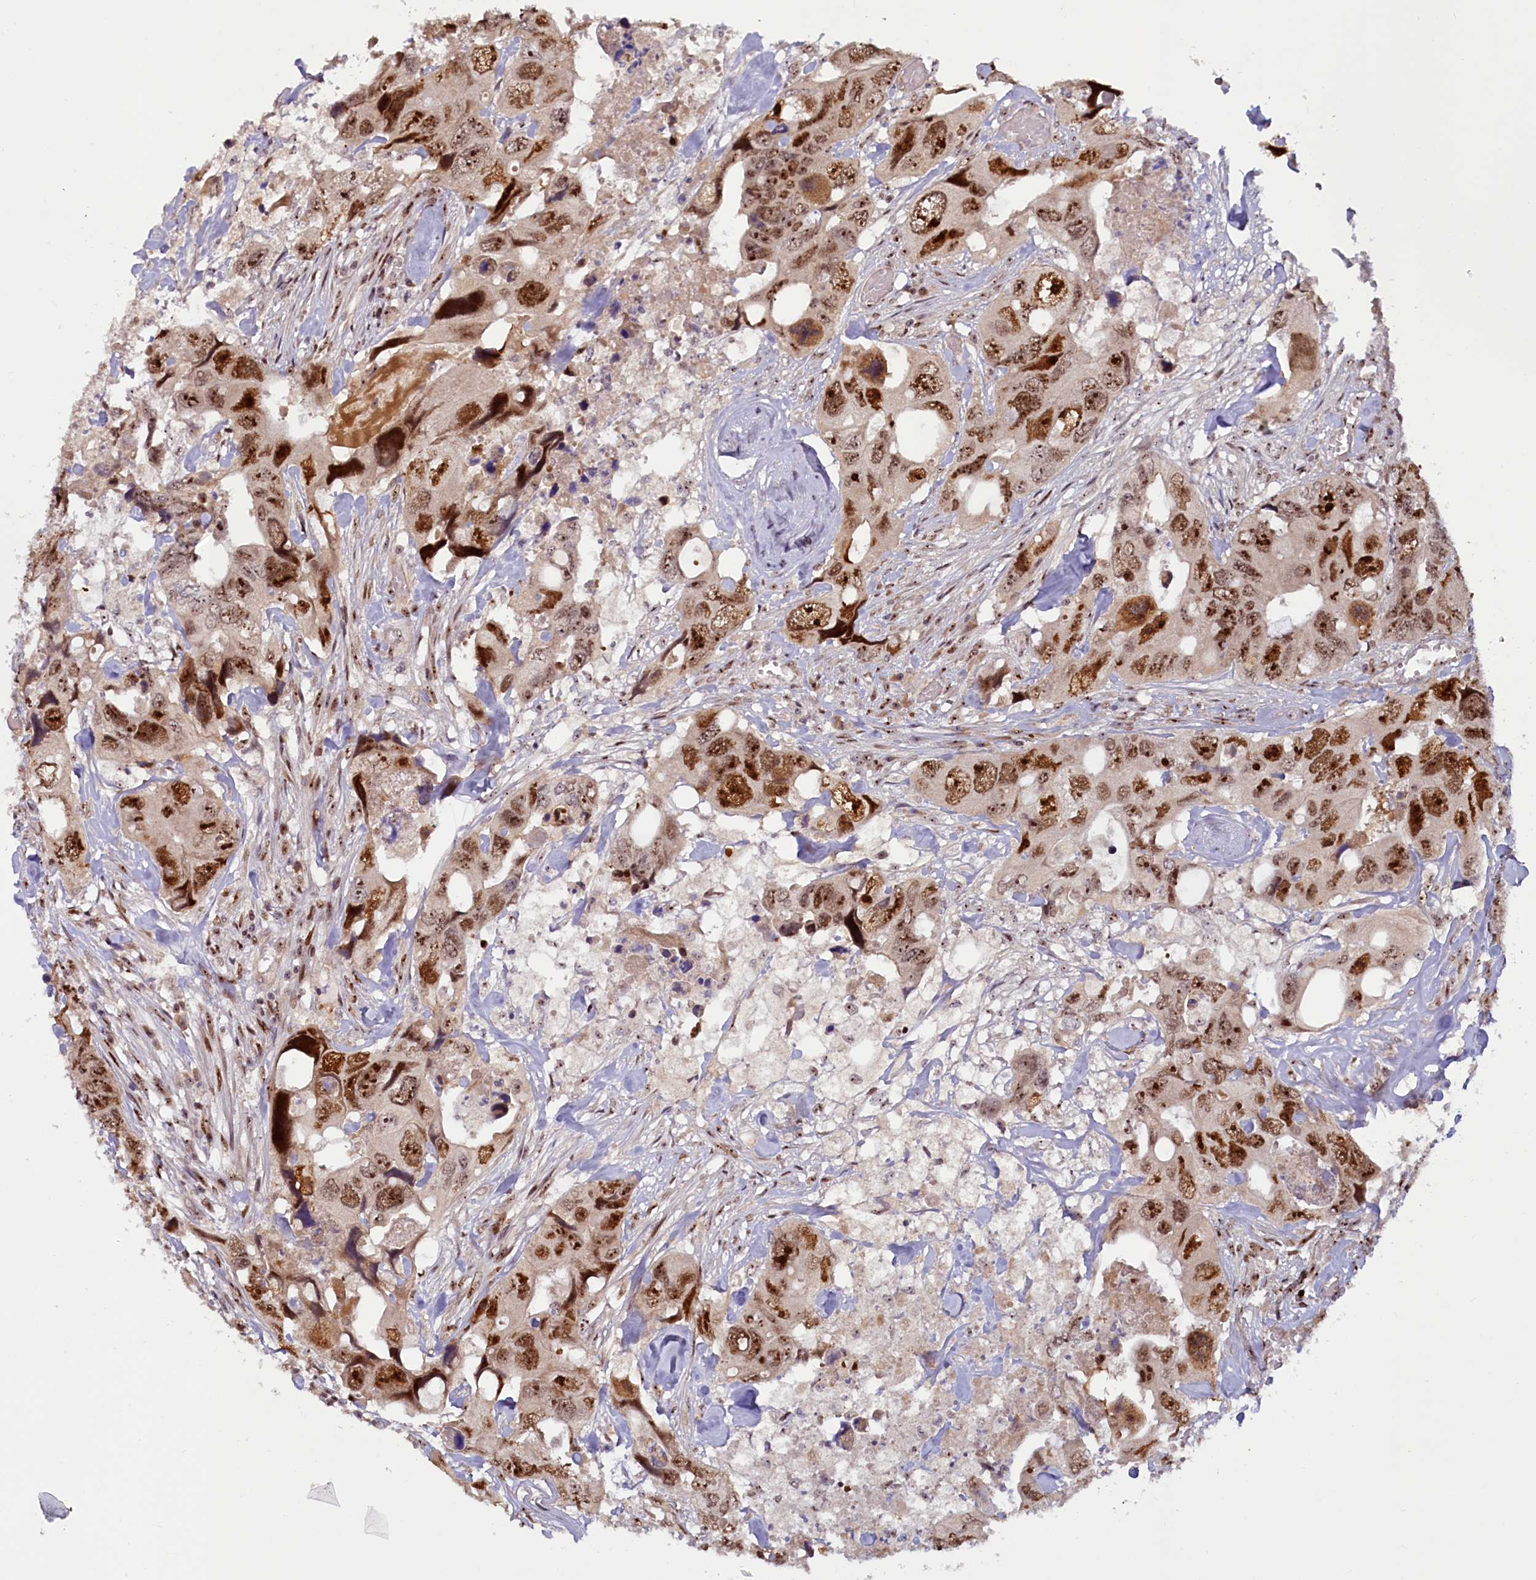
{"staining": {"intensity": "strong", "quantity": ">75%", "location": "nuclear"}, "tissue": "colorectal cancer", "cell_type": "Tumor cells", "image_type": "cancer", "snomed": [{"axis": "morphology", "description": "Adenocarcinoma, NOS"}, {"axis": "topography", "description": "Rectum"}], "caption": "This histopathology image shows immunohistochemistry (IHC) staining of colorectal adenocarcinoma, with high strong nuclear expression in approximately >75% of tumor cells.", "gene": "TCOF1", "patient": {"sex": "male", "age": 57}}